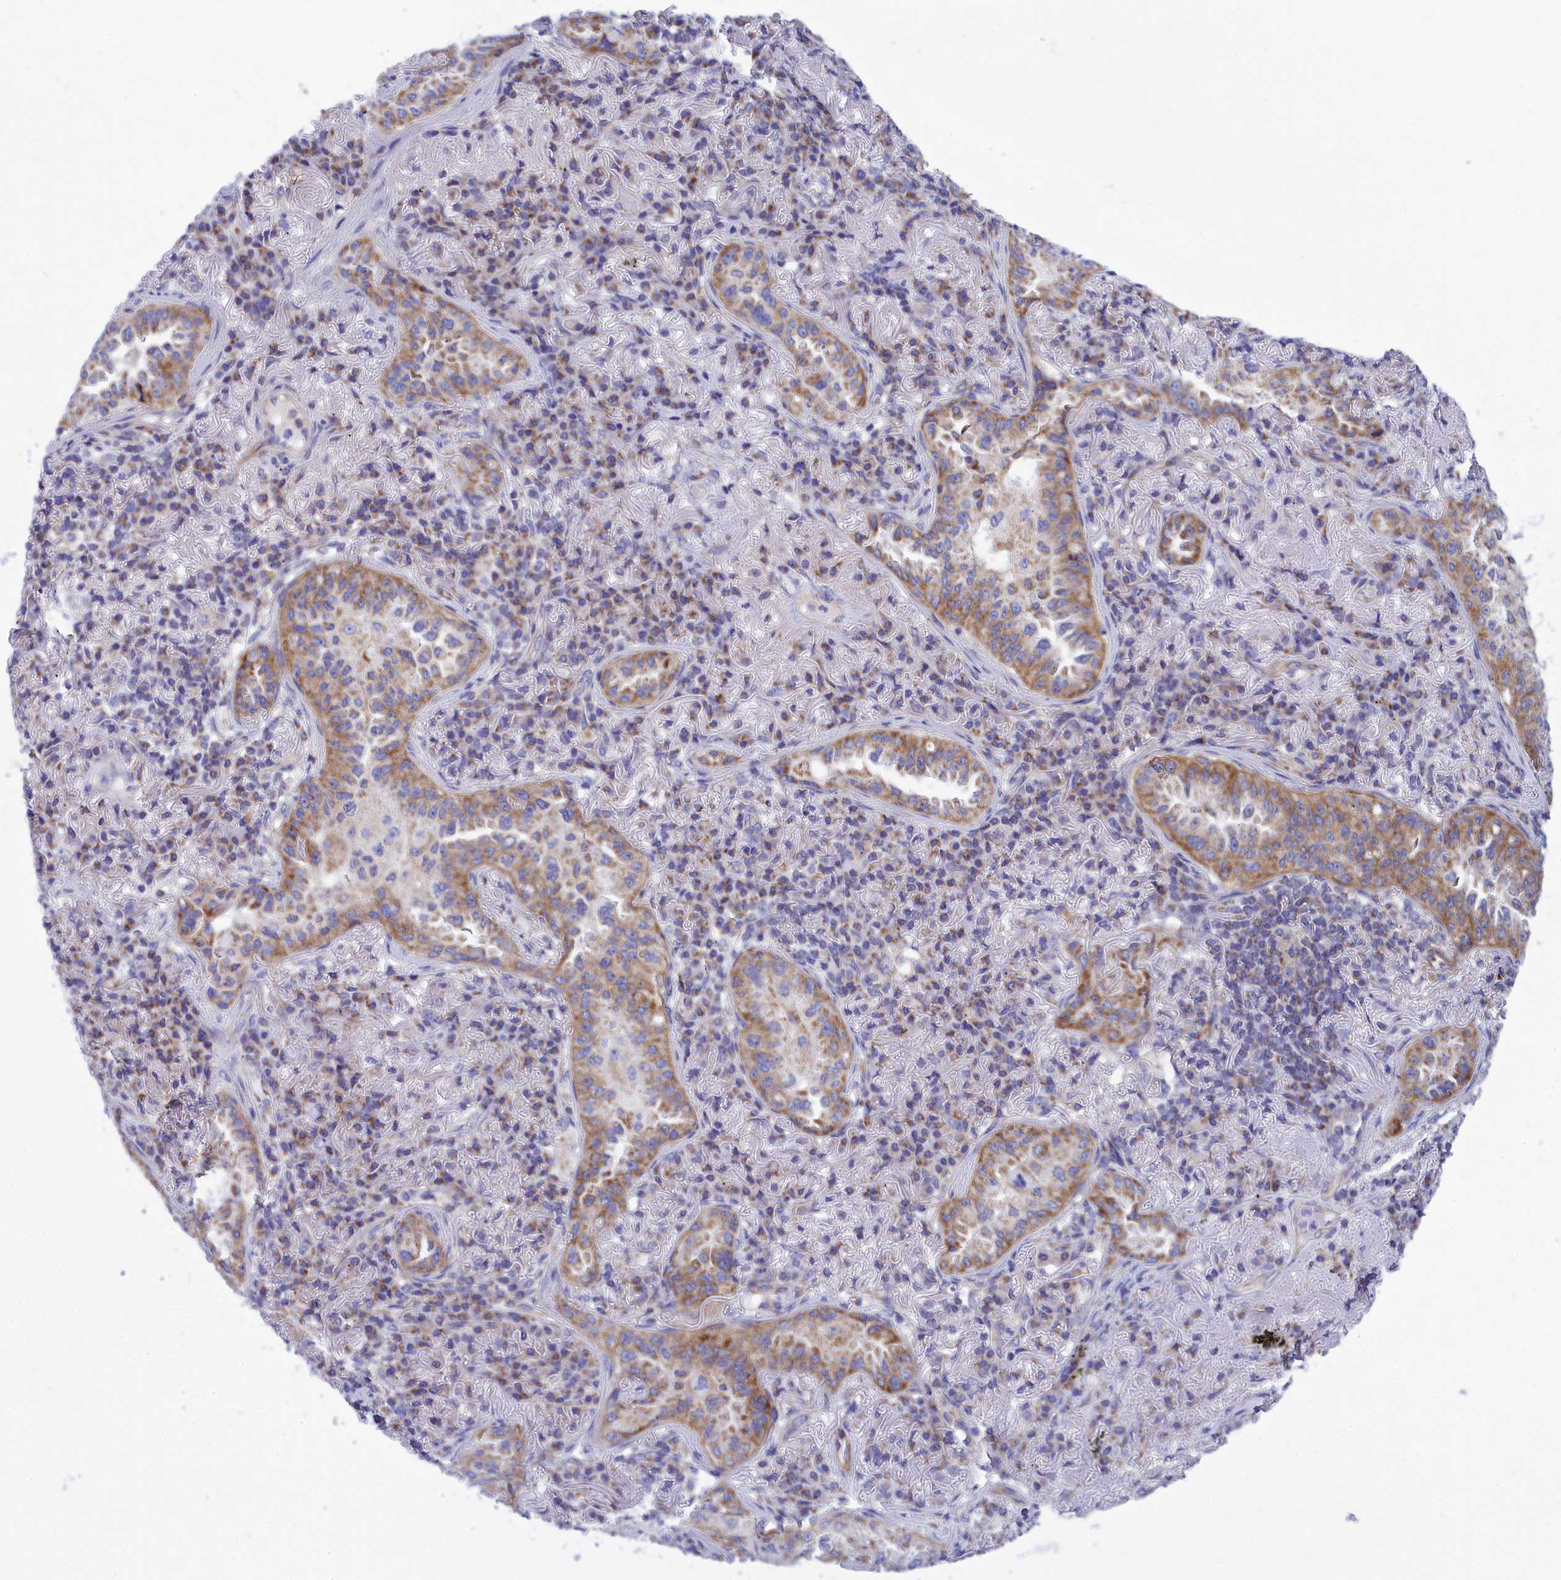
{"staining": {"intensity": "moderate", "quantity": ">75%", "location": "cytoplasmic/membranous"}, "tissue": "lung cancer", "cell_type": "Tumor cells", "image_type": "cancer", "snomed": [{"axis": "morphology", "description": "Adenocarcinoma, NOS"}, {"axis": "topography", "description": "Lung"}], "caption": "A brown stain shows moderate cytoplasmic/membranous positivity of a protein in human lung cancer tumor cells.", "gene": "CCRL2", "patient": {"sex": "female", "age": 69}}